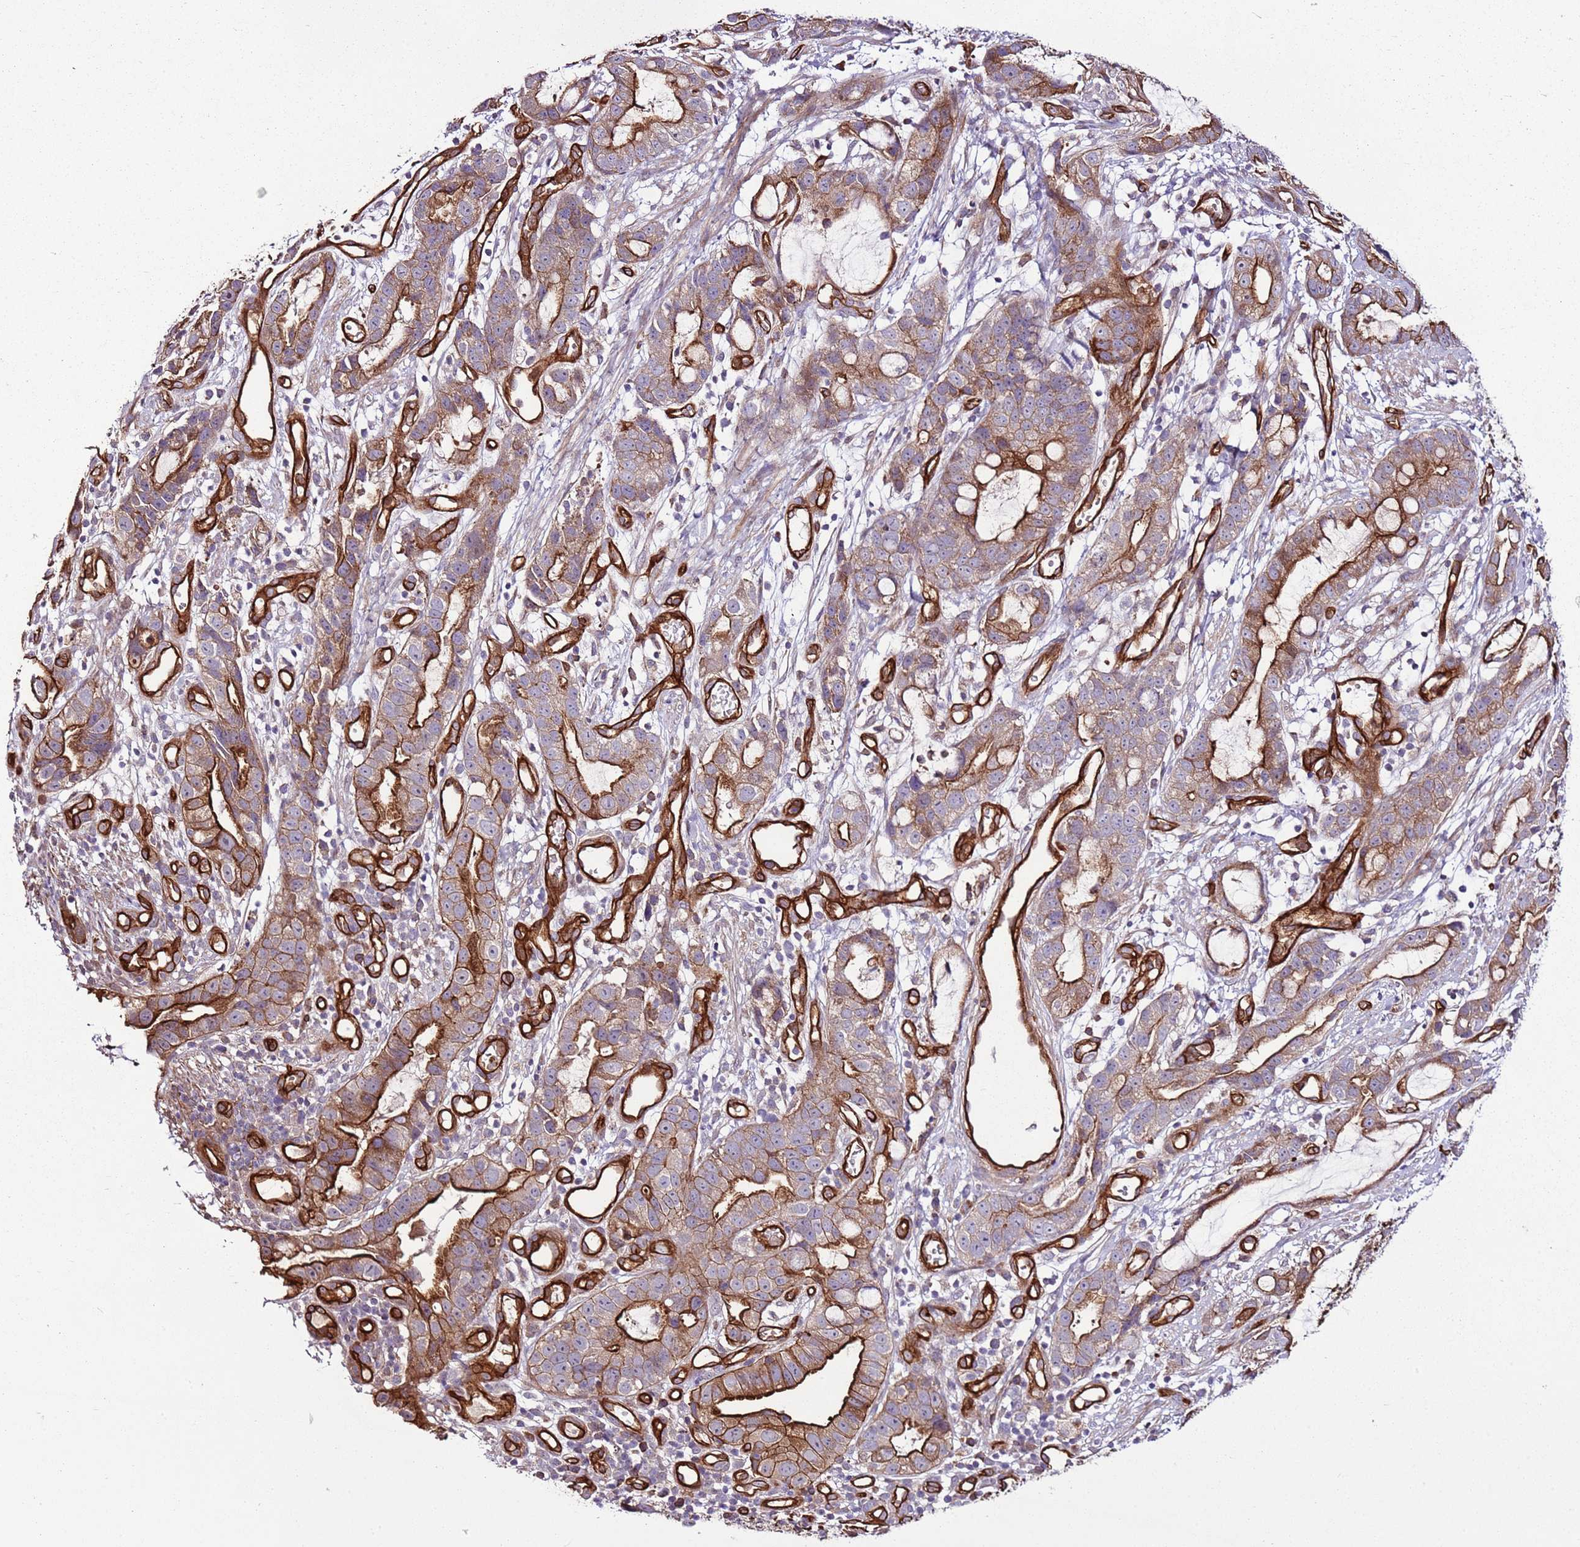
{"staining": {"intensity": "strong", "quantity": "25%-75%", "location": "cytoplasmic/membranous"}, "tissue": "stomach cancer", "cell_type": "Tumor cells", "image_type": "cancer", "snomed": [{"axis": "morphology", "description": "Adenocarcinoma, NOS"}, {"axis": "topography", "description": "Stomach"}], "caption": "Stomach cancer was stained to show a protein in brown. There is high levels of strong cytoplasmic/membranous positivity in about 25%-75% of tumor cells.", "gene": "ZNF827", "patient": {"sex": "male", "age": 55}}